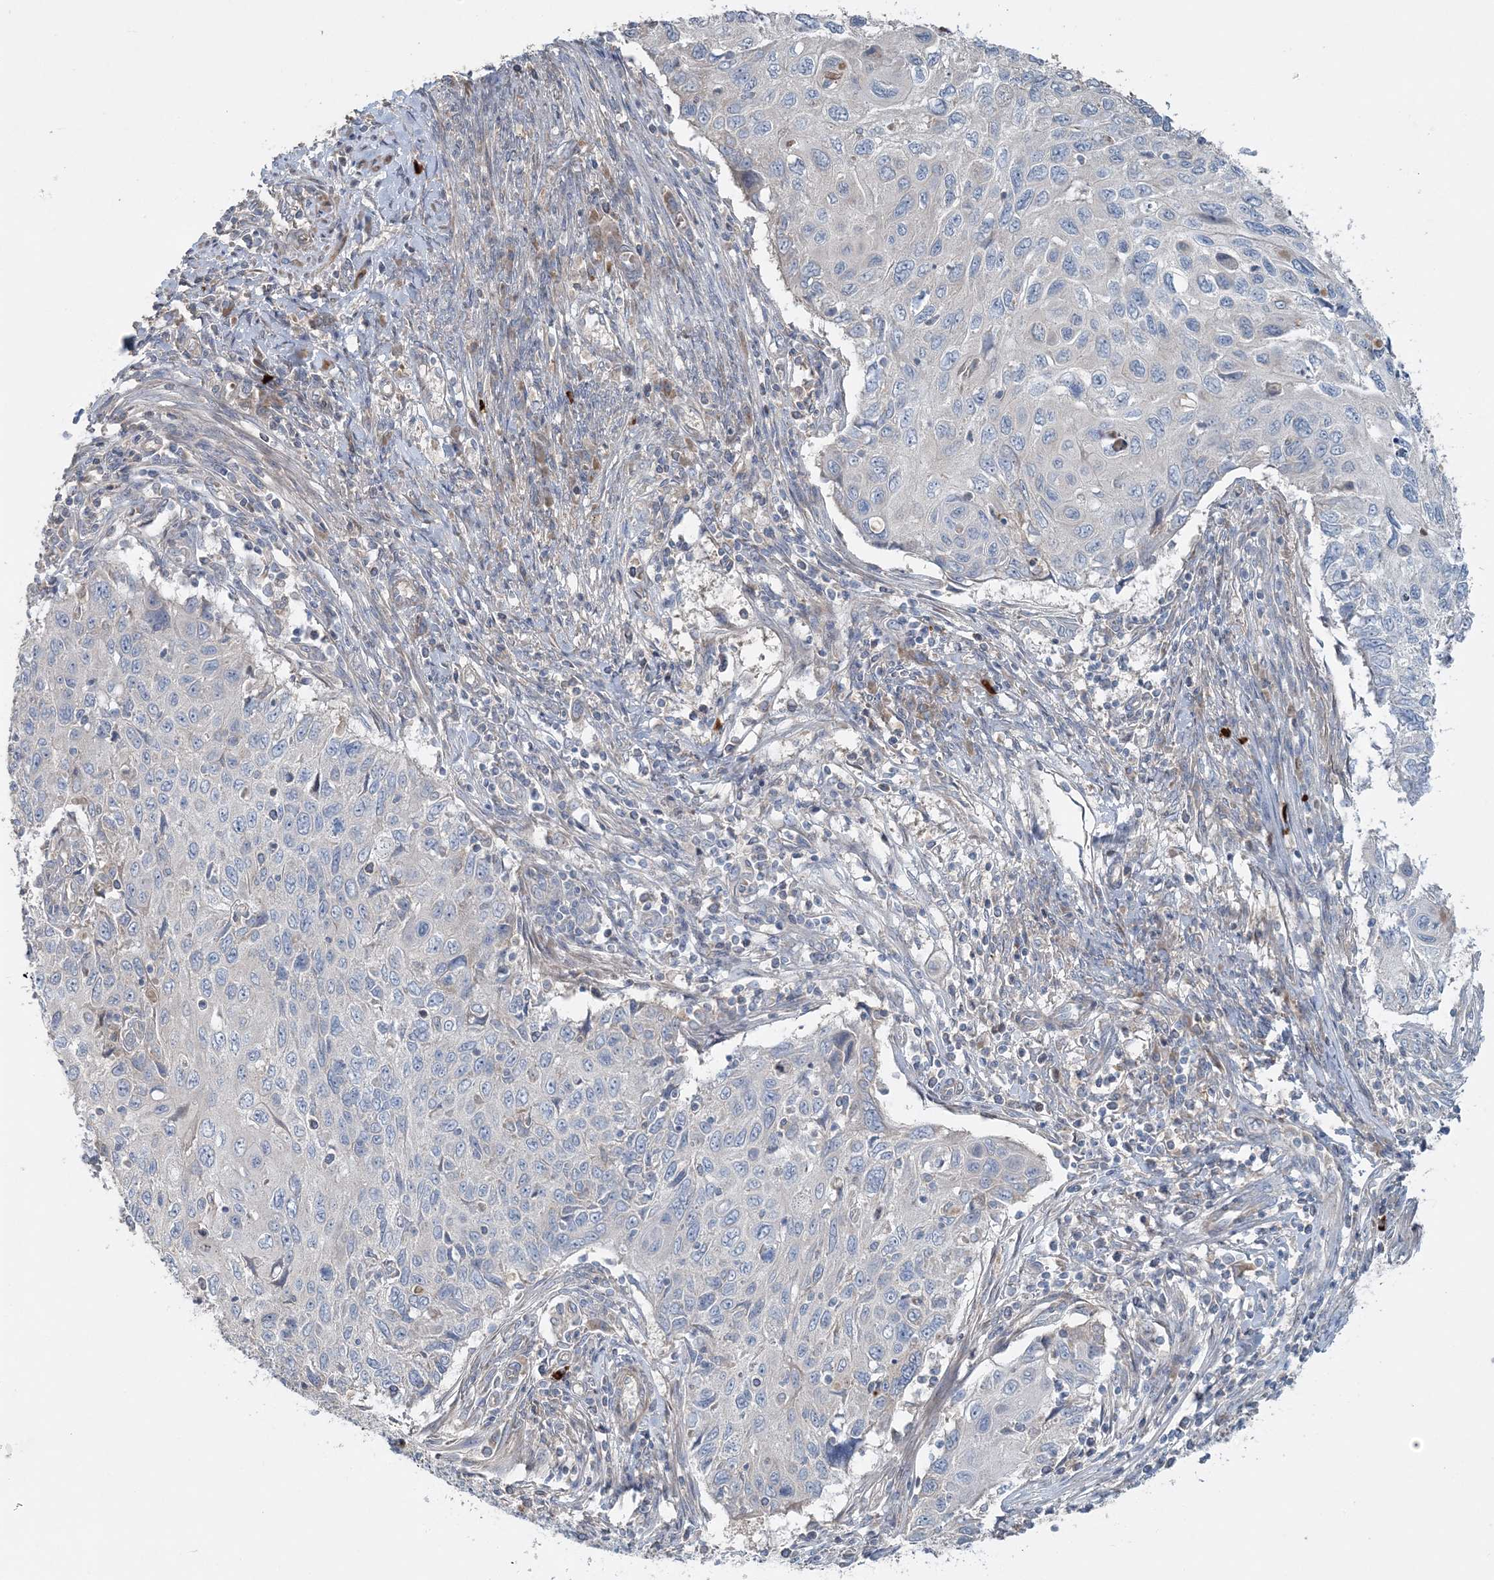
{"staining": {"intensity": "negative", "quantity": "none", "location": "none"}, "tissue": "cervical cancer", "cell_type": "Tumor cells", "image_type": "cancer", "snomed": [{"axis": "morphology", "description": "Squamous cell carcinoma, NOS"}, {"axis": "topography", "description": "Cervix"}], "caption": "A high-resolution photomicrograph shows immunohistochemistry (IHC) staining of cervical cancer (squamous cell carcinoma), which shows no significant positivity in tumor cells.", "gene": "SLC4A10", "patient": {"sex": "female", "age": 70}}